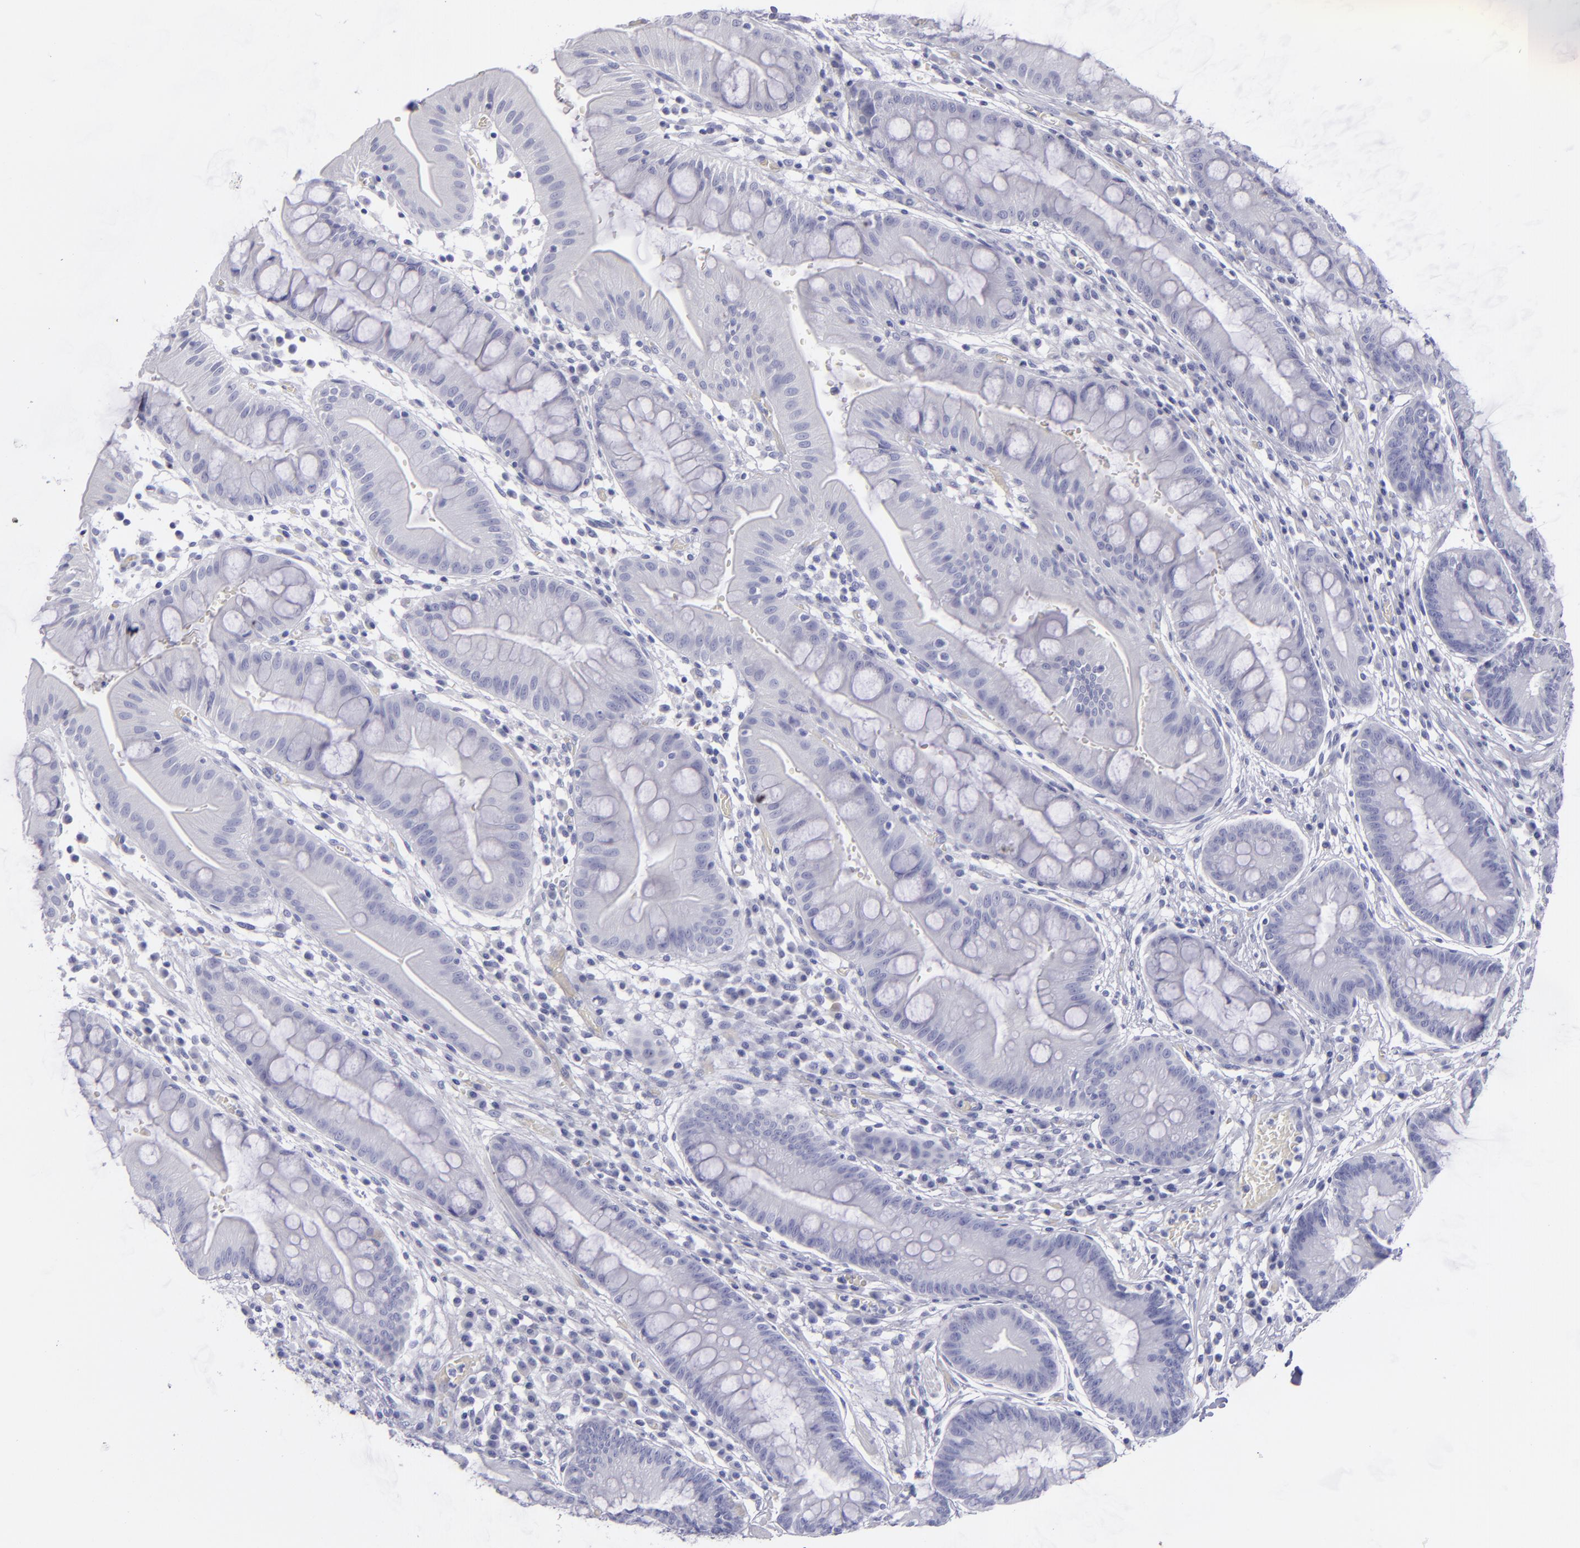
{"staining": {"intensity": "negative", "quantity": "none", "location": "none"}, "tissue": "stomach", "cell_type": "Glandular cells", "image_type": "normal", "snomed": [{"axis": "morphology", "description": "Normal tissue, NOS"}, {"axis": "morphology", "description": "Inflammation, NOS"}, {"axis": "topography", "description": "Stomach, lower"}], "caption": "Immunohistochemical staining of unremarkable human stomach shows no significant staining in glandular cells.", "gene": "CD22", "patient": {"sex": "male", "age": 59}}